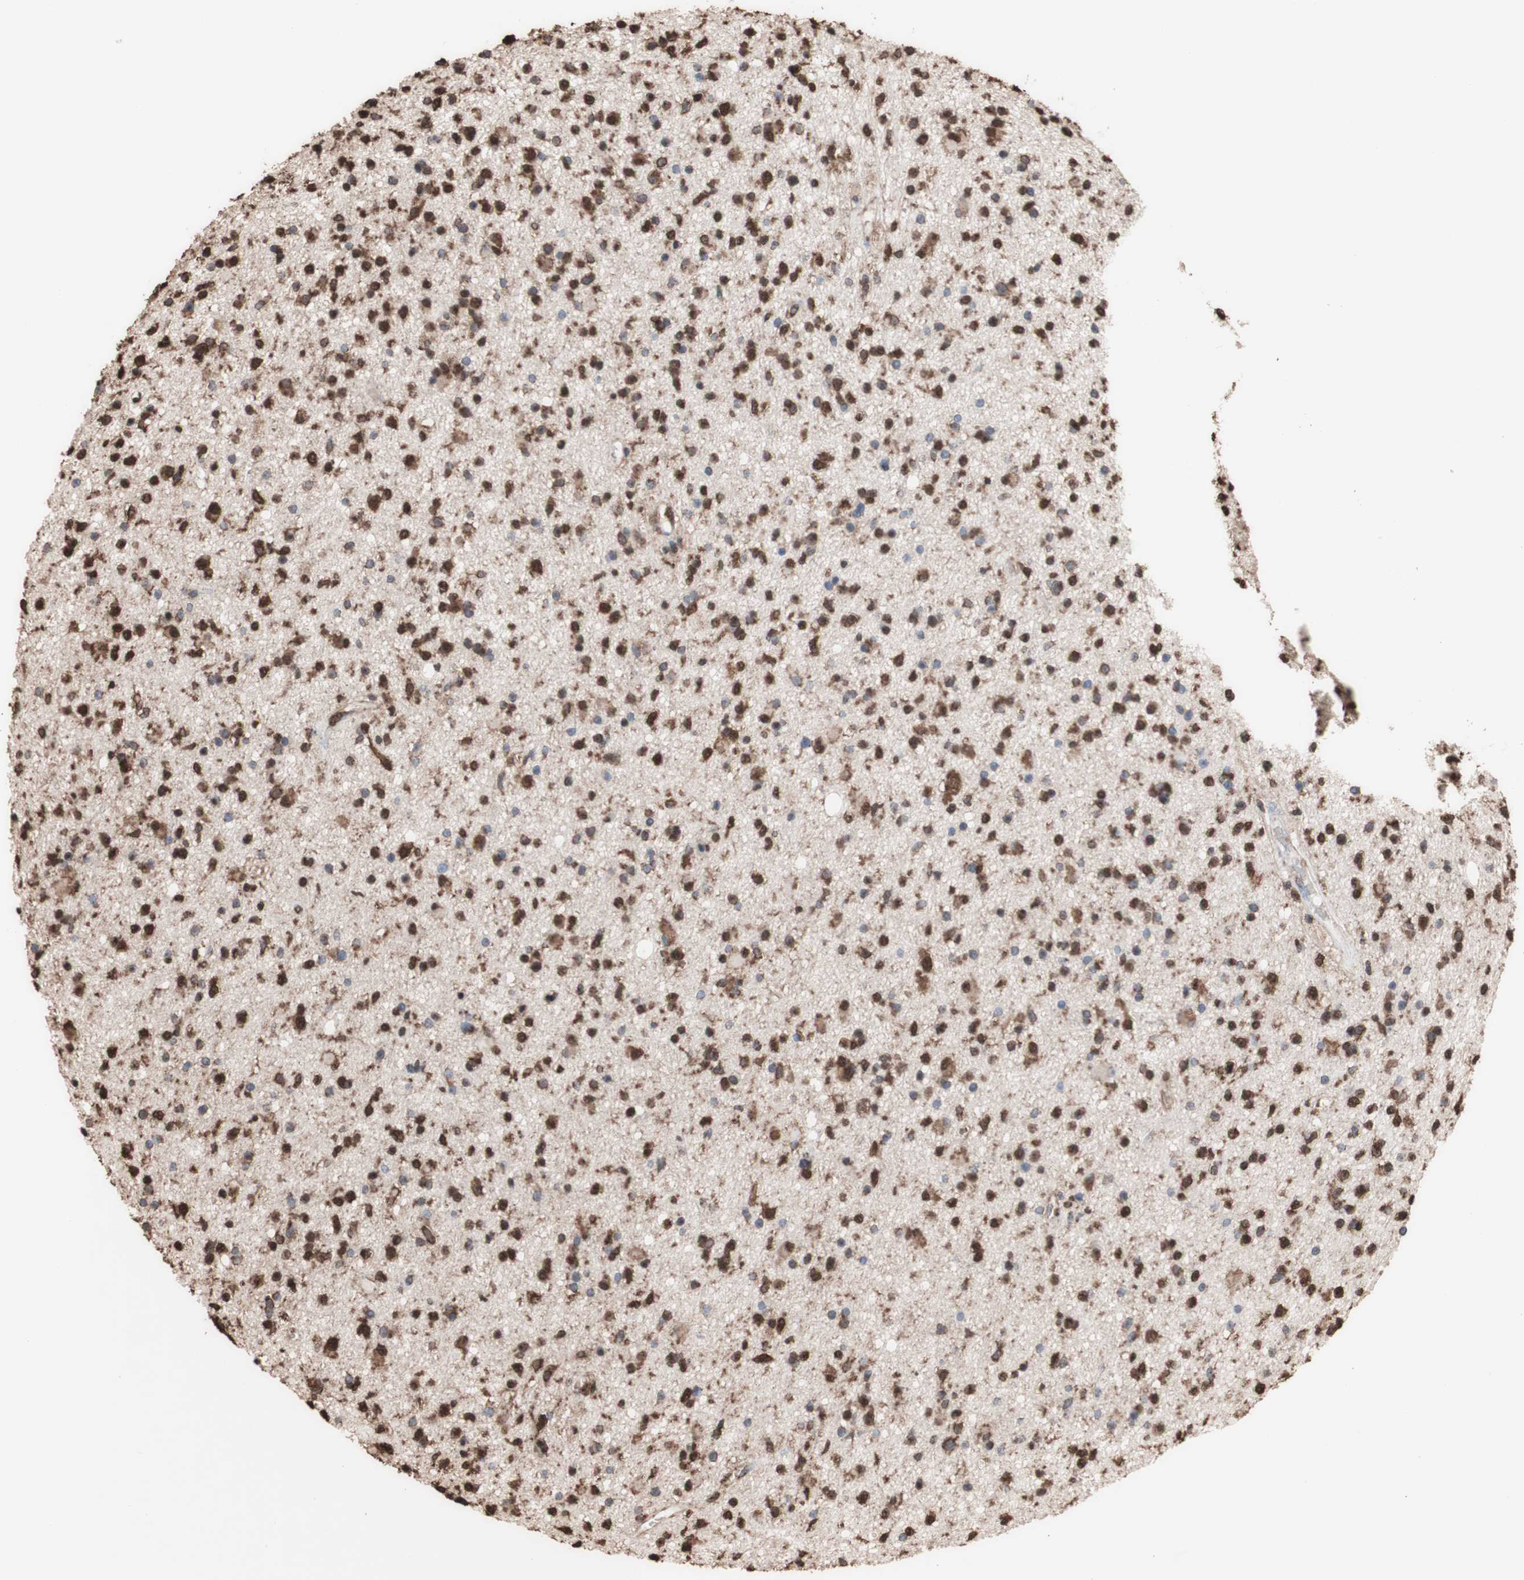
{"staining": {"intensity": "strong", "quantity": ">75%", "location": "cytoplasmic/membranous,nuclear"}, "tissue": "glioma", "cell_type": "Tumor cells", "image_type": "cancer", "snomed": [{"axis": "morphology", "description": "Glioma, malignant, High grade"}, {"axis": "topography", "description": "Brain"}], "caption": "Brown immunohistochemical staining in human glioma exhibits strong cytoplasmic/membranous and nuclear expression in approximately >75% of tumor cells.", "gene": "PIDD1", "patient": {"sex": "male", "age": 33}}